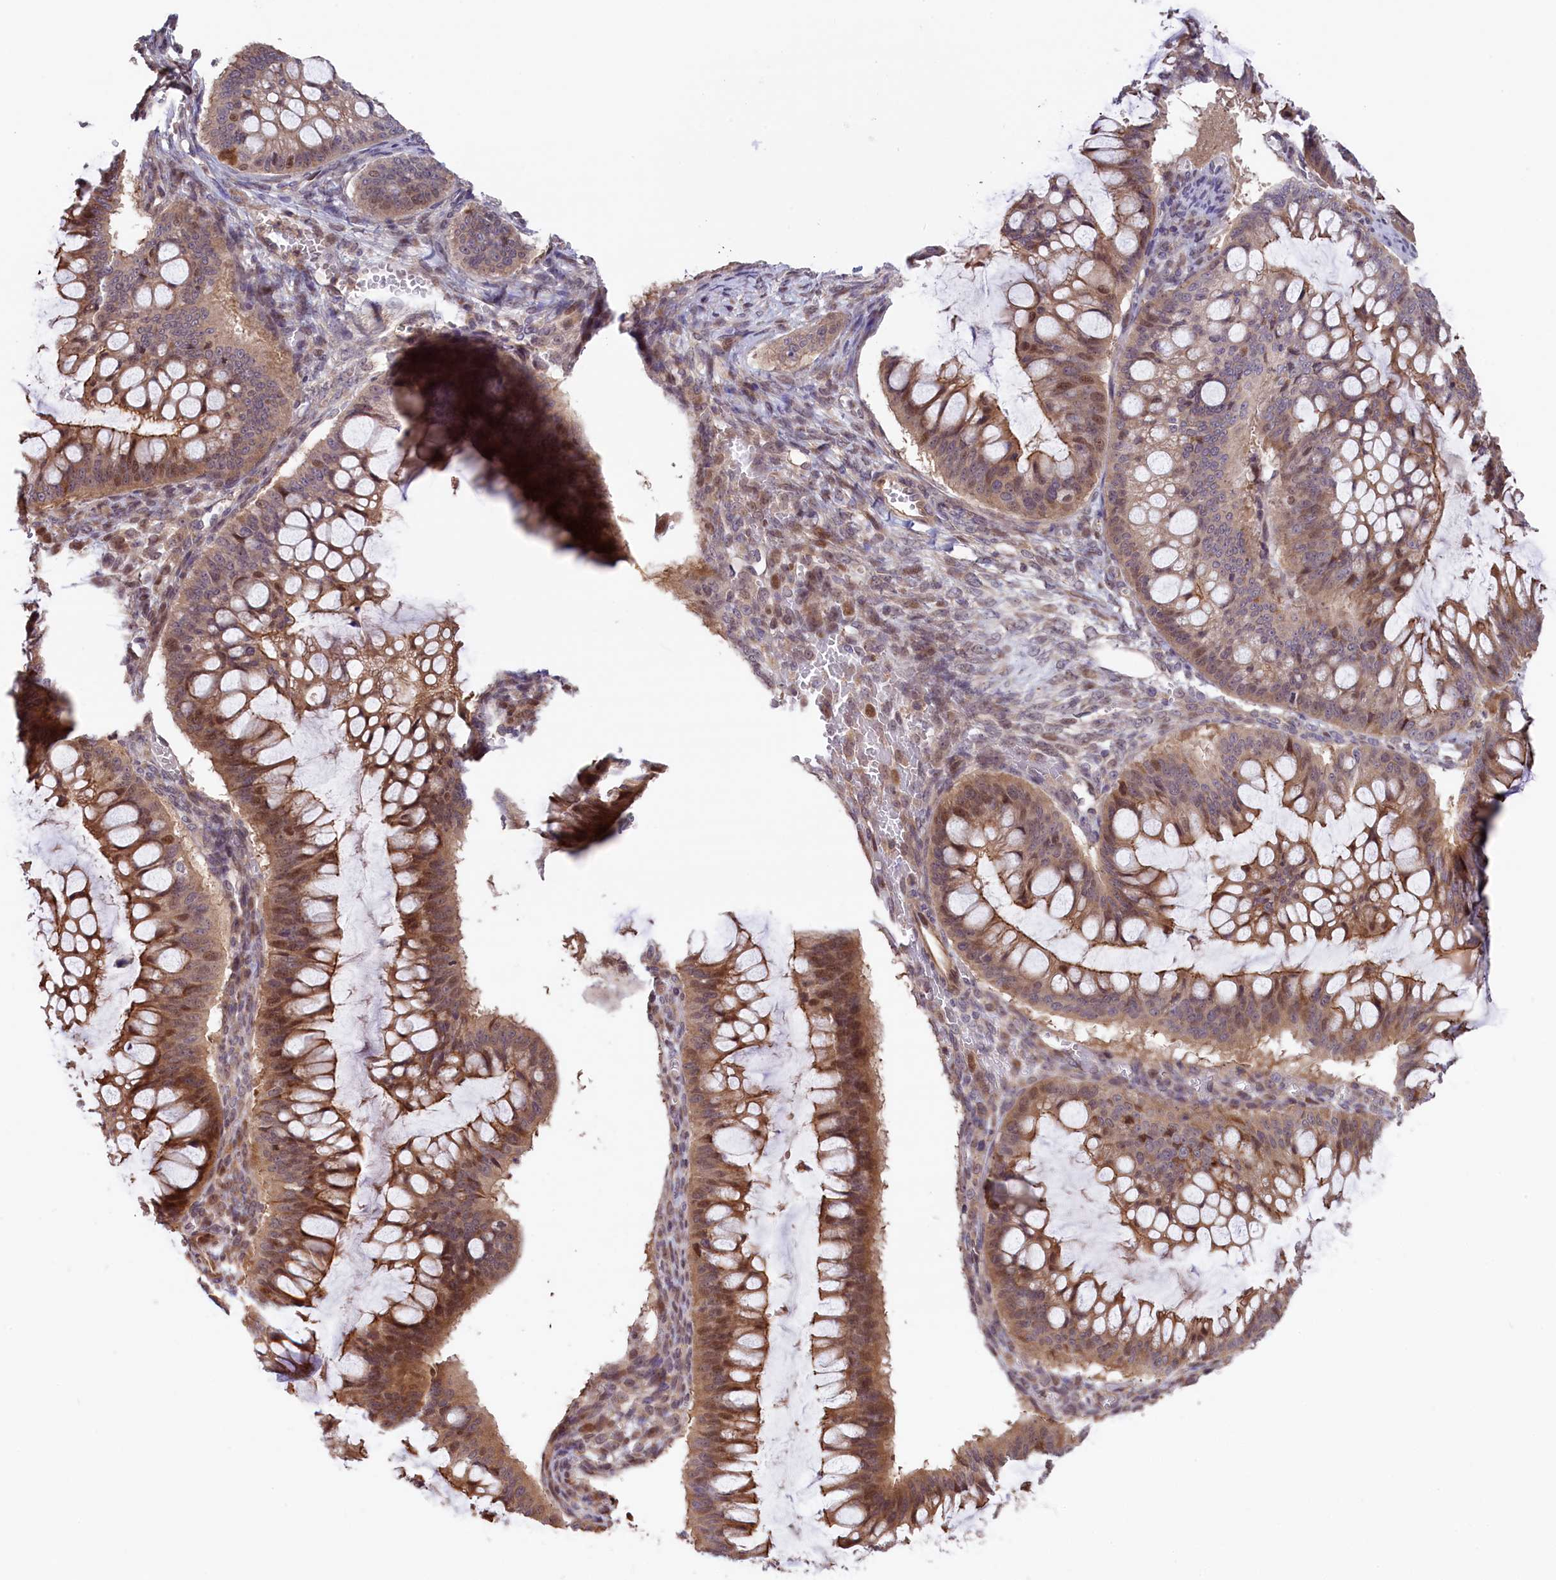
{"staining": {"intensity": "moderate", "quantity": "25%-75%", "location": "cytoplasmic/membranous,nuclear"}, "tissue": "ovarian cancer", "cell_type": "Tumor cells", "image_type": "cancer", "snomed": [{"axis": "morphology", "description": "Cystadenocarcinoma, mucinous, NOS"}, {"axis": "topography", "description": "Ovary"}], "caption": "Brown immunohistochemical staining in human ovarian cancer (mucinous cystadenocarcinoma) demonstrates moderate cytoplasmic/membranous and nuclear expression in approximately 25%-75% of tumor cells.", "gene": "RIC8A", "patient": {"sex": "female", "age": 73}}